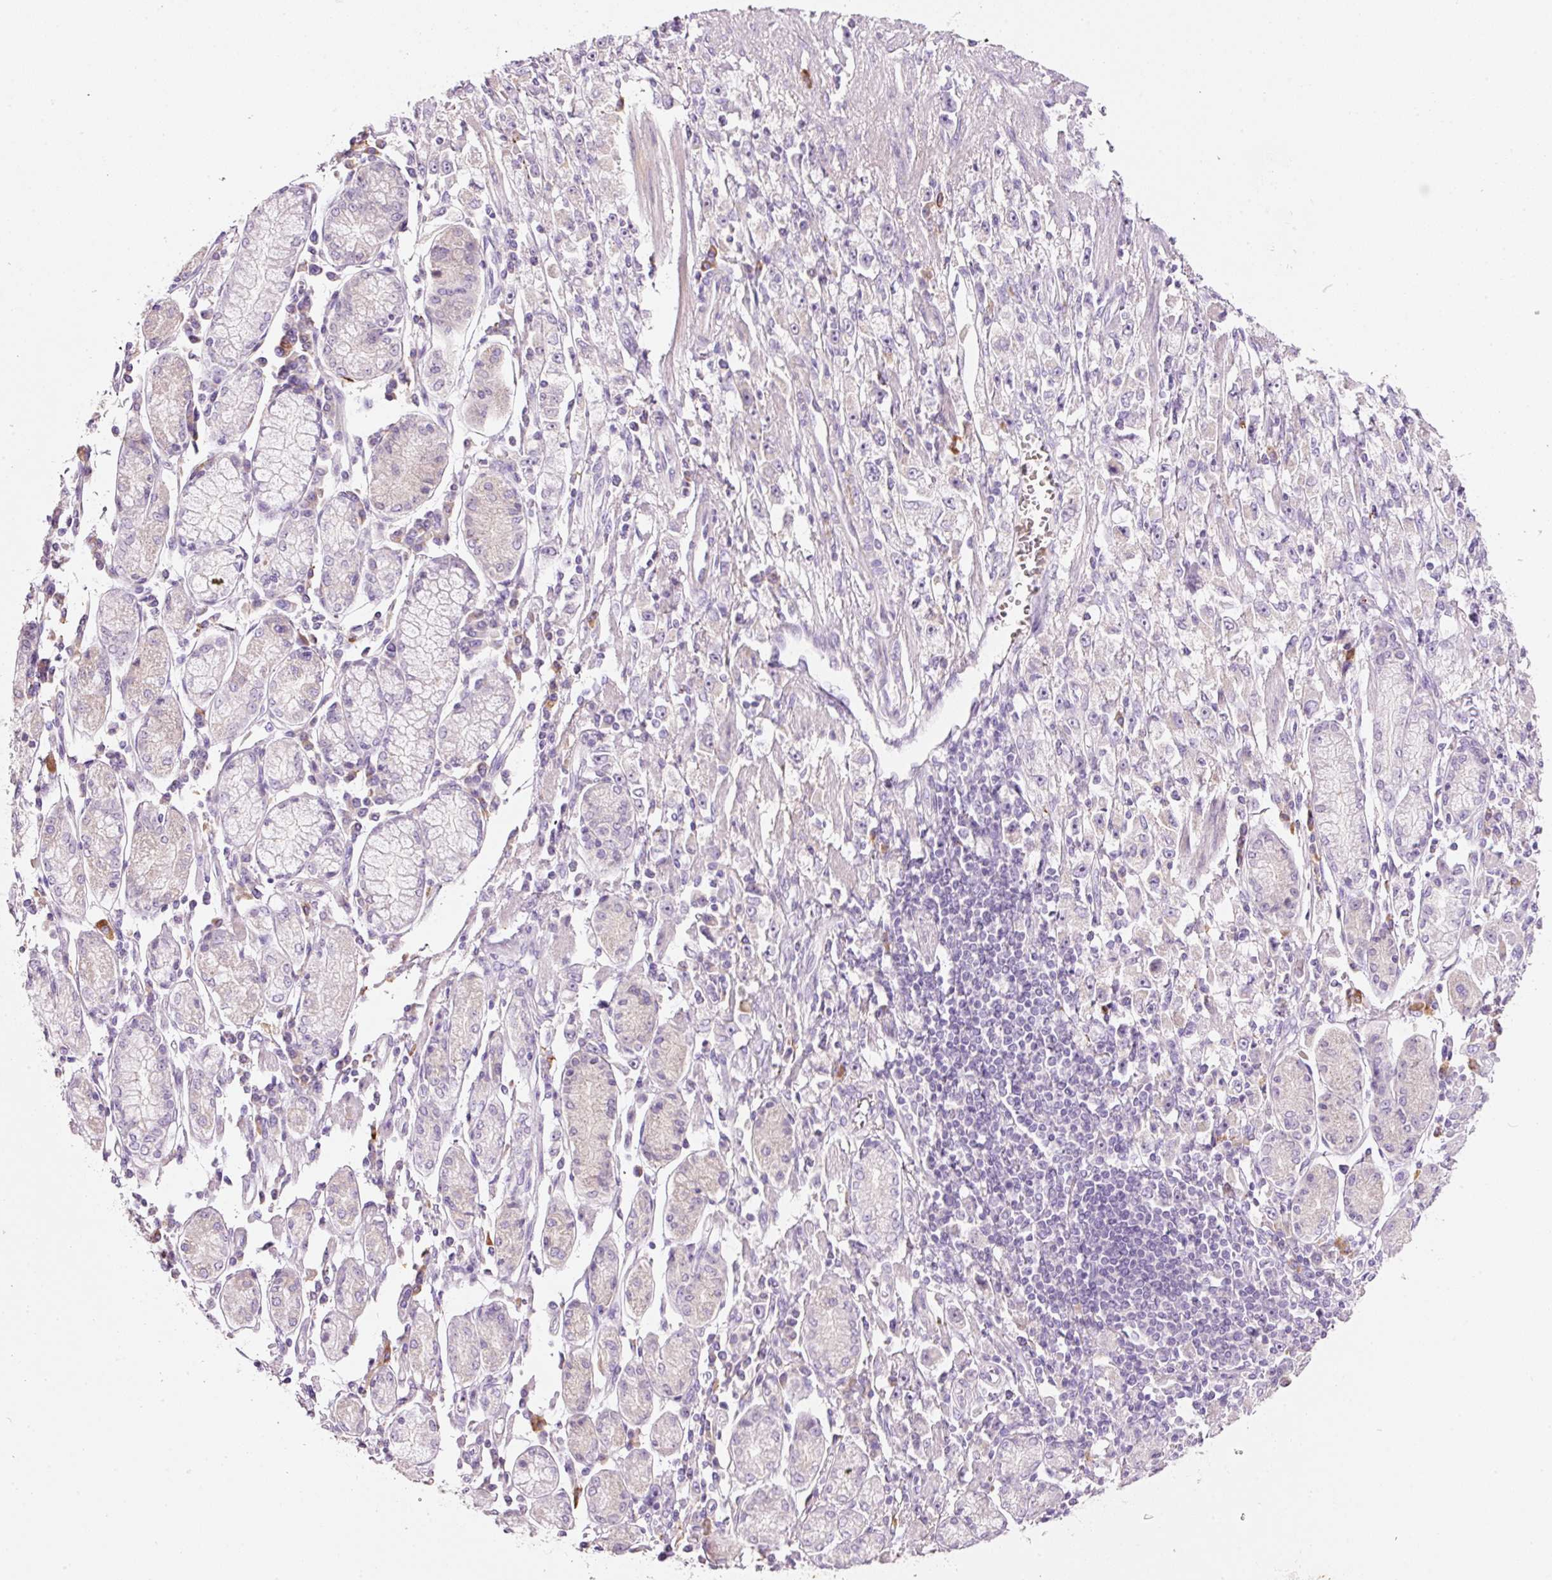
{"staining": {"intensity": "negative", "quantity": "none", "location": "none"}, "tissue": "stomach cancer", "cell_type": "Tumor cells", "image_type": "cancer", "snomed": [{"axis": "morphology", "description": "Adenocarcinoma, NOS"}, {"axis": "topography", "description": "Stomach"}], "caption": "The immunohistochemistry (IHC) image has no significant staining in tumor cells of stomach cancer tissue.", "gene": "TENT5C", "patient": {"sex": "female", "age": 59}}